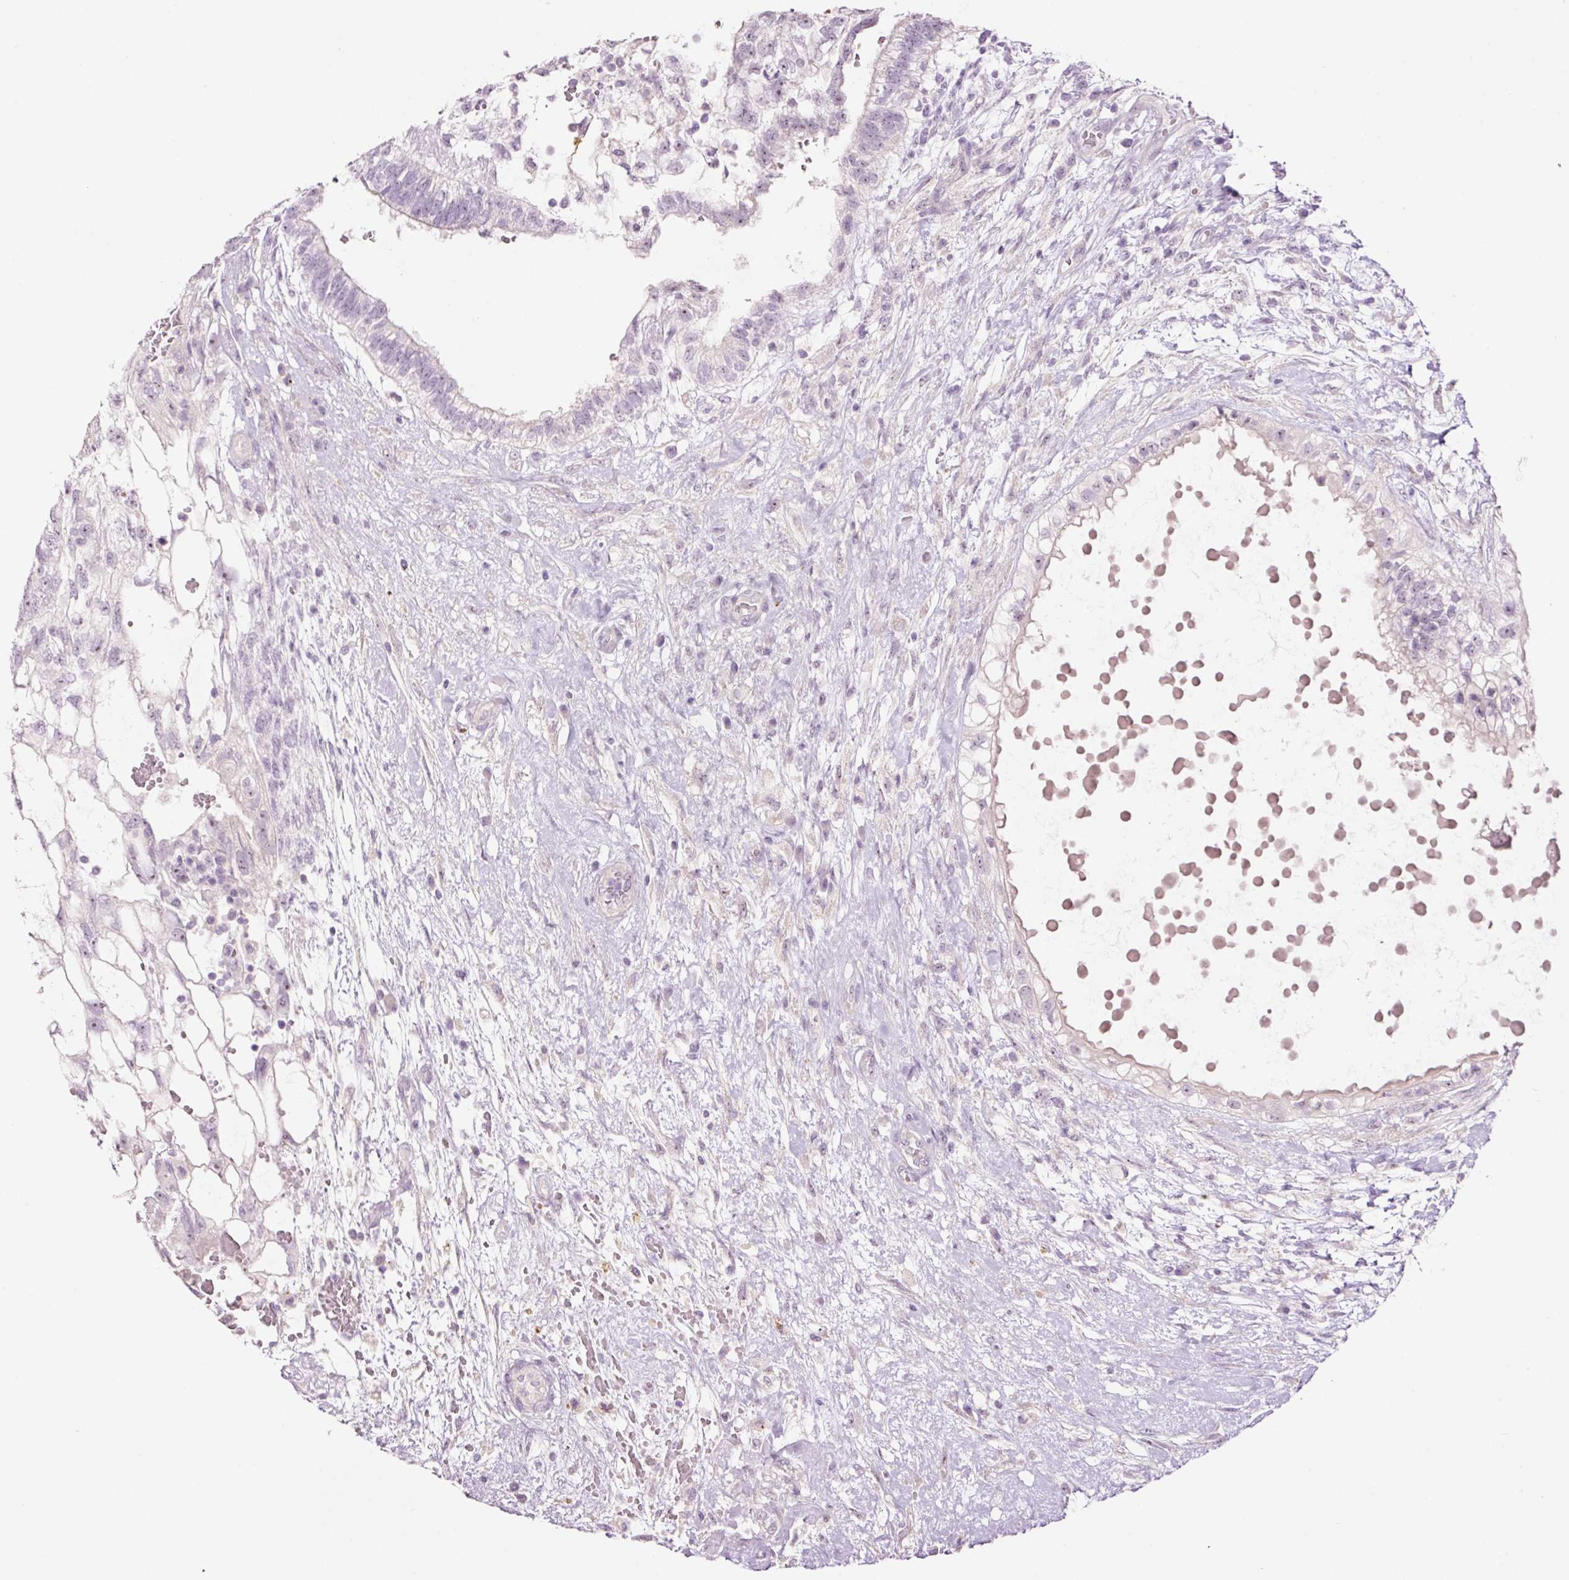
{"staining": {"intensity": "moderate", "quantity": "<25%", "location": "nuclear"}, "tissue": "testis cancer", "cell_type": "Tumor cells", "image_type": "cancer", "snomed": [{"axis": "morphology", "description": "Normal tissue, NOS"}, {"axis": "morphology", "description": "Carcinoma, Embryonal, NOS"}, {"axis": "topography", "description": "Testis"}], "caption": "There is low levels of moderate nuclear staining in tumor cells of testis cancer (embryonal carcinoma), as demonstrated by immunohistochemical staining (brown color).", "gene": "GCG", "patient": {"sex": "male", "age": 32}}